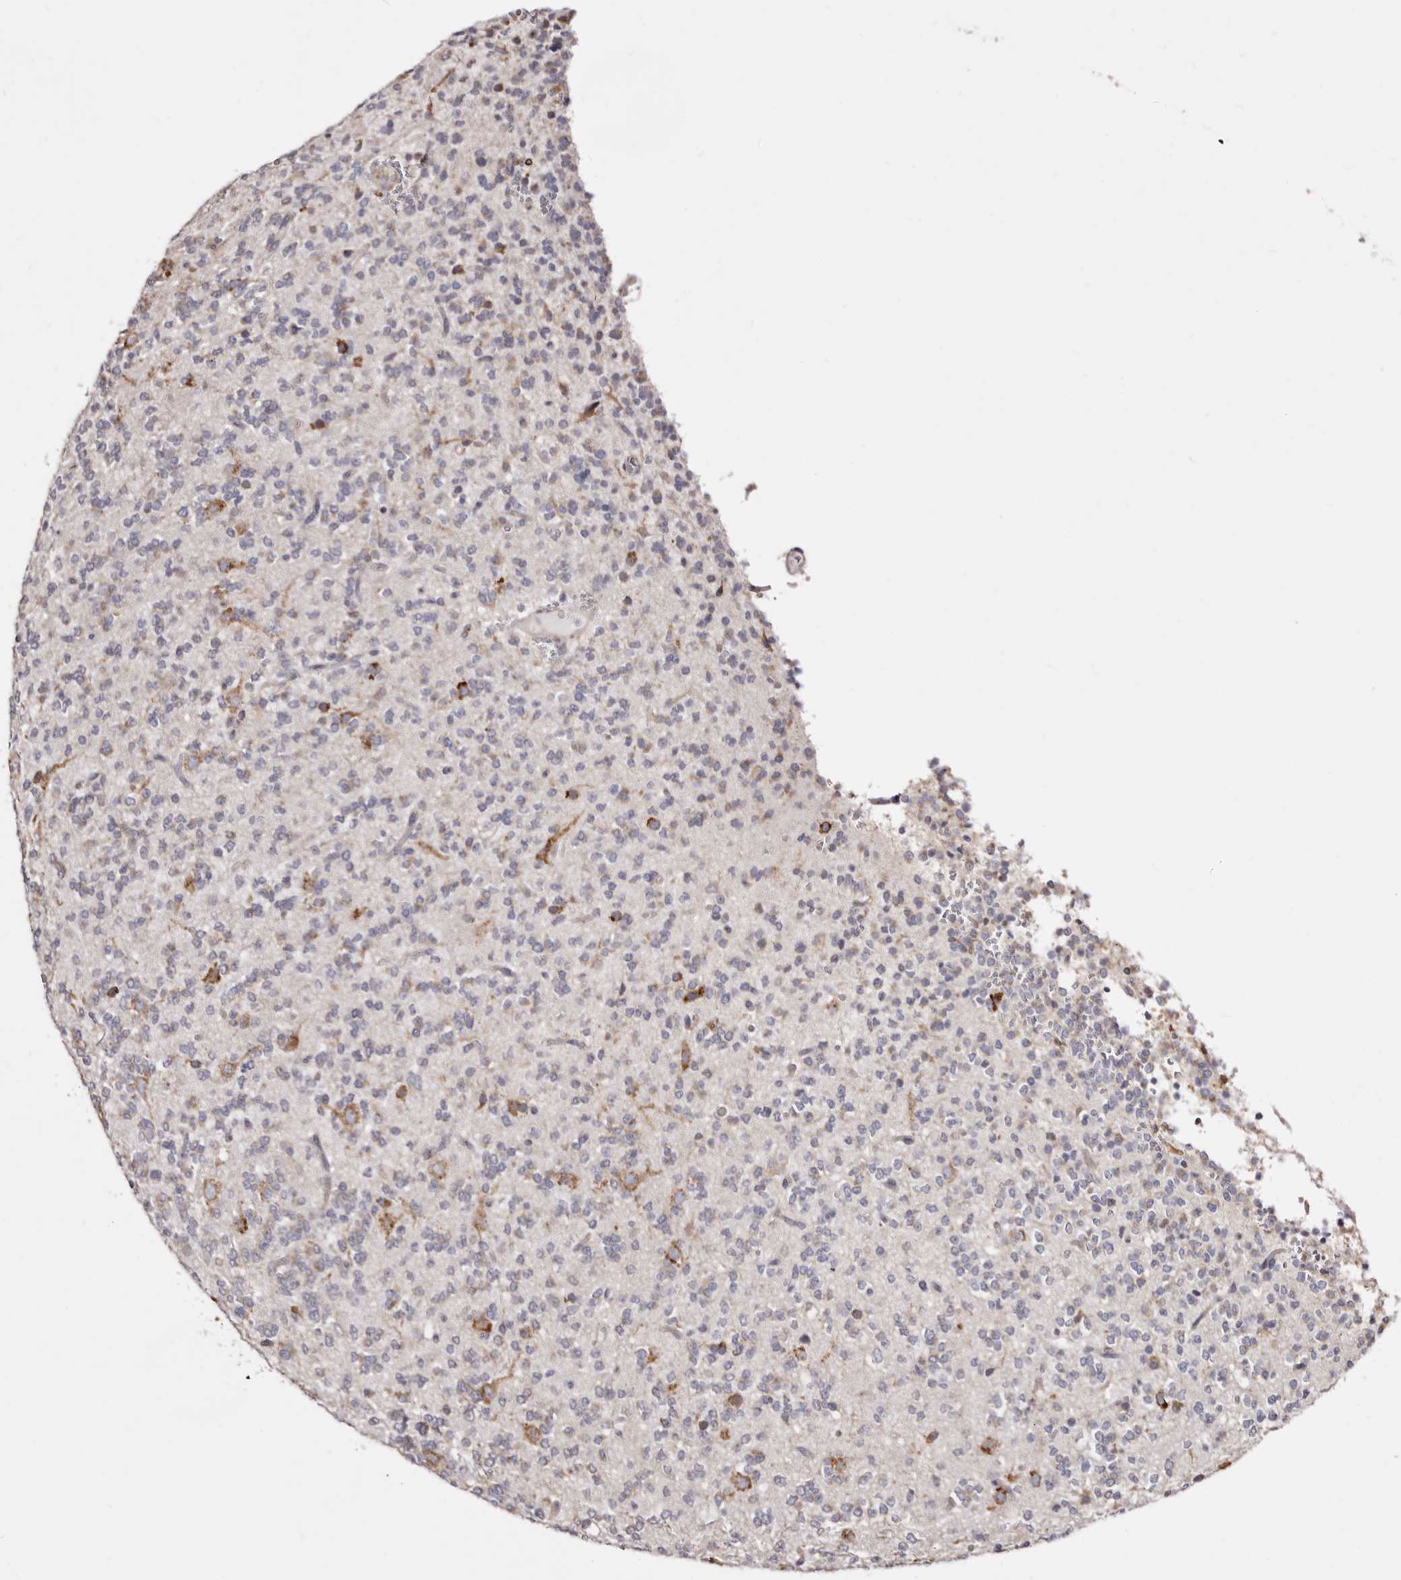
{"staining": {"intensity": "moderate", "quantity": "<25%", "location": "cytoplasmic/membranous"}, "tissue": "glioma", "cell_type": "Tumor cells", "image_type": "cancer", "snomed": [{"axis": "morphology", "description": "Glioma, malignant, Low grade"}, {"axis": "topography", "description": "Brain"}], "caption": "Immunohistochemistry histopathology image of neoplastic tissue: low-grade glioma (malignant) stained using IHC displays low levels of moderate protein expression localized specifically in the cytoplasmic/membranous of tumor cells, appearing as a cytoplasmic/membranous brown color.", "gene": "ACBD6", "patient": {"sex": "male", "age": 38}}